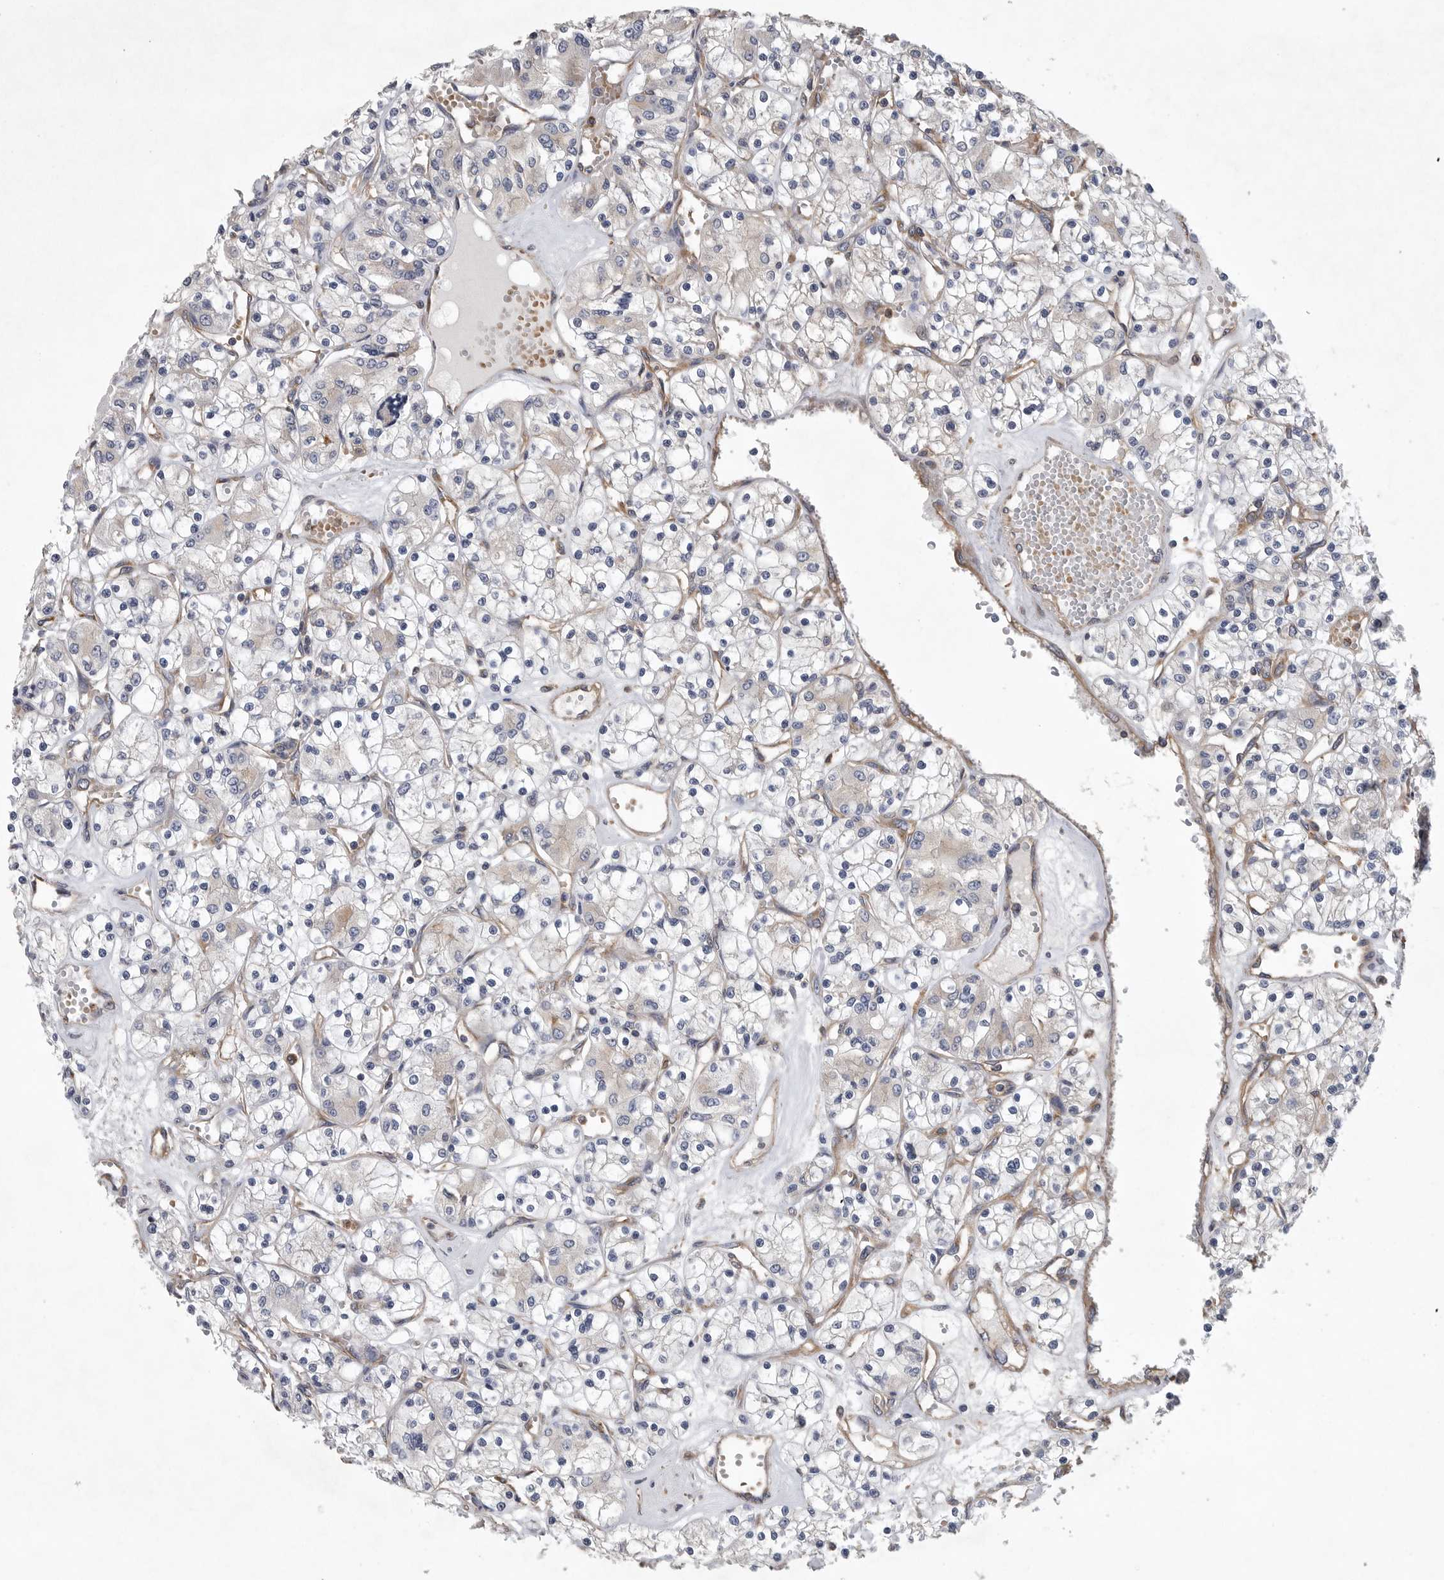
{"staining": {"intensity": "negative", "quantity": "none", "location": "none"}, "tissue": "renal cancer", "cell_type": "Tumor cells", "image_type": "cancer", "snomed": [{"axis": "morphology", "description": "Adenocarcinoma, NOS"}, {"axis": "topography", "description": "Kidney"}], "caption": "The photomicrograph shows no significant positivity in tumor cells of renal cancer.", "gene": "OXR1", "patient": {"sex": "female", "age": 59}}